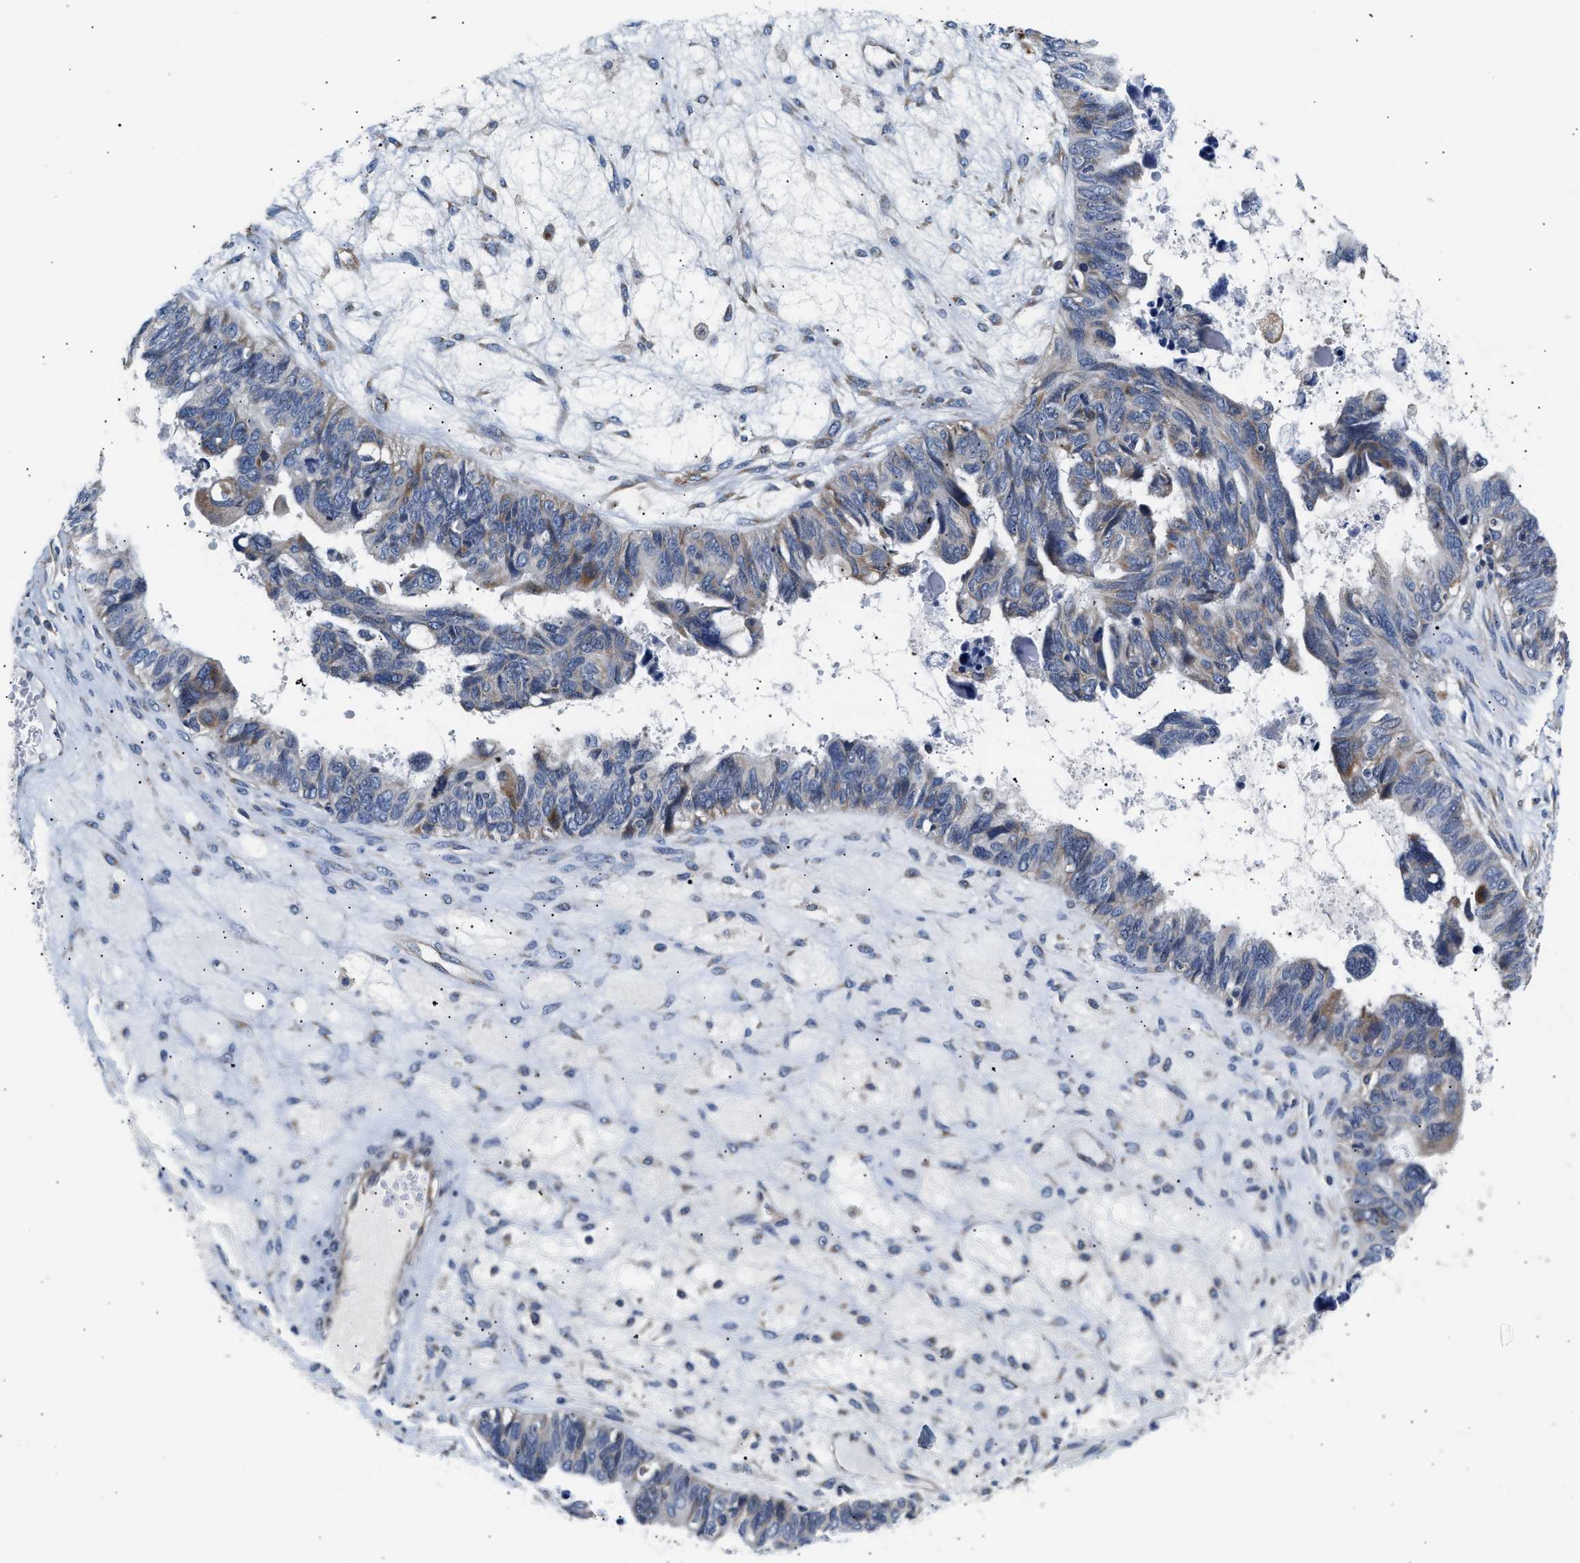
{"staining": {"intensity": "weak", "quantity": "<25%", "location": "cytoplasmic/membranous"}, "tissue": "ovarian cancer", "cell_type": "Tumor cells", "image_type": "cancer", "snomed": [{"axis": "morphology", "description": "Cystadenocarcinoma, serous, NOS"}, {"axis": "topography", "description": "Ovary"}], "caption": "Immunohistochemistry of human ovarian cancer (serous cystadenocarcinoma) displays no staining in tumor cells.", "gene": "IFT74", "patient": {"sex": "female", "age": 79}}